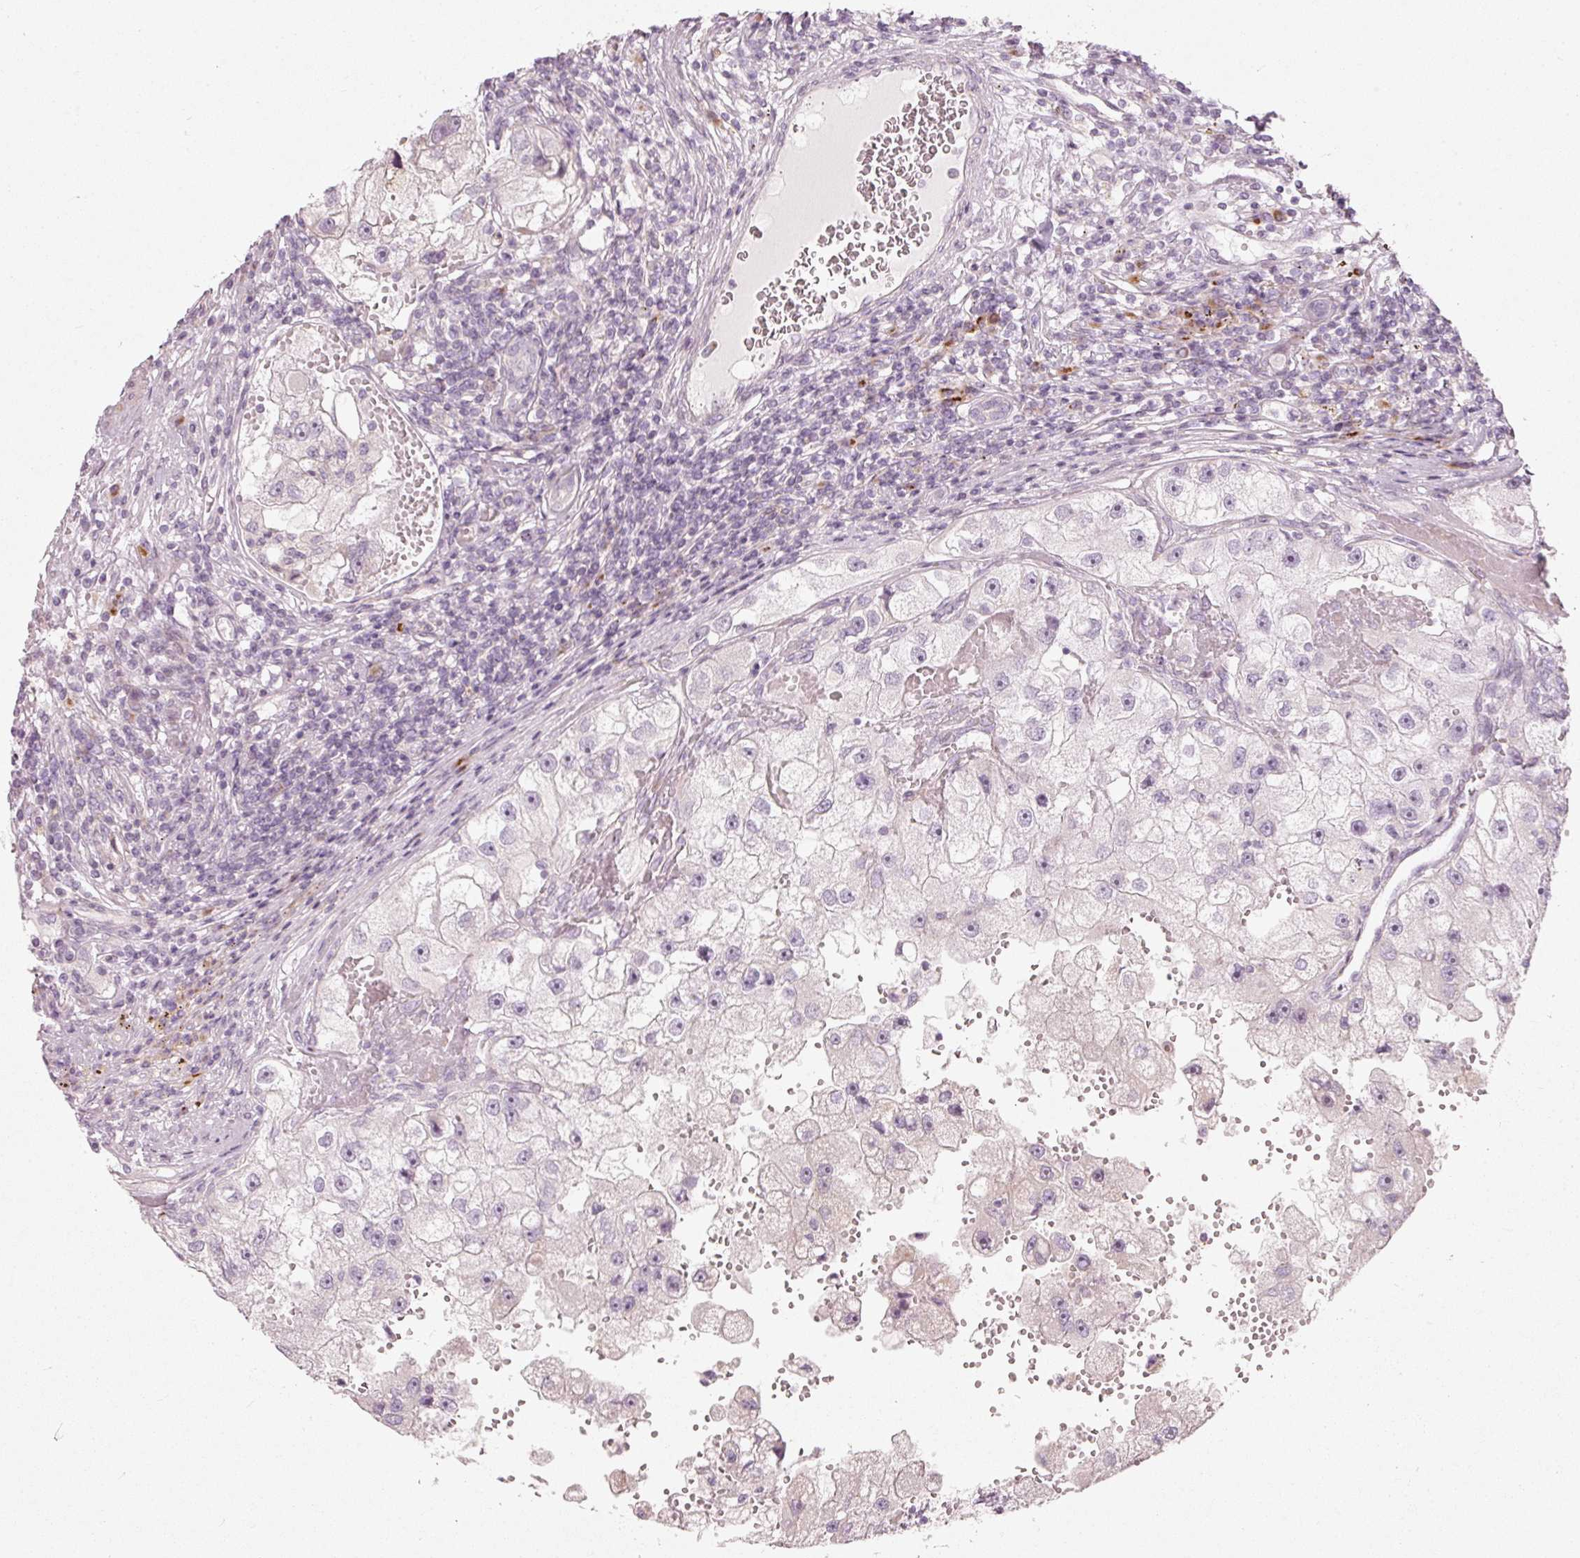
{"staining": {"intensity": "negative", "quantity": "none", "location": "none"}, "tissue": "renal cancer", "cell_type": "Tumor cells", "image_type": "cancer", "snomed": [{"axis": "morphology", "description": "Adenocarcinoma, NOS"}, {"axis": "topography", "description": "Kidney"}], "caption": "The immunohistochemistry photomicrograph has no significant staining in tumor cells of renal adenocarcinoma tissue.", "gene": "SLC20A1", "patient": {"sex": "male", "age": 63}}